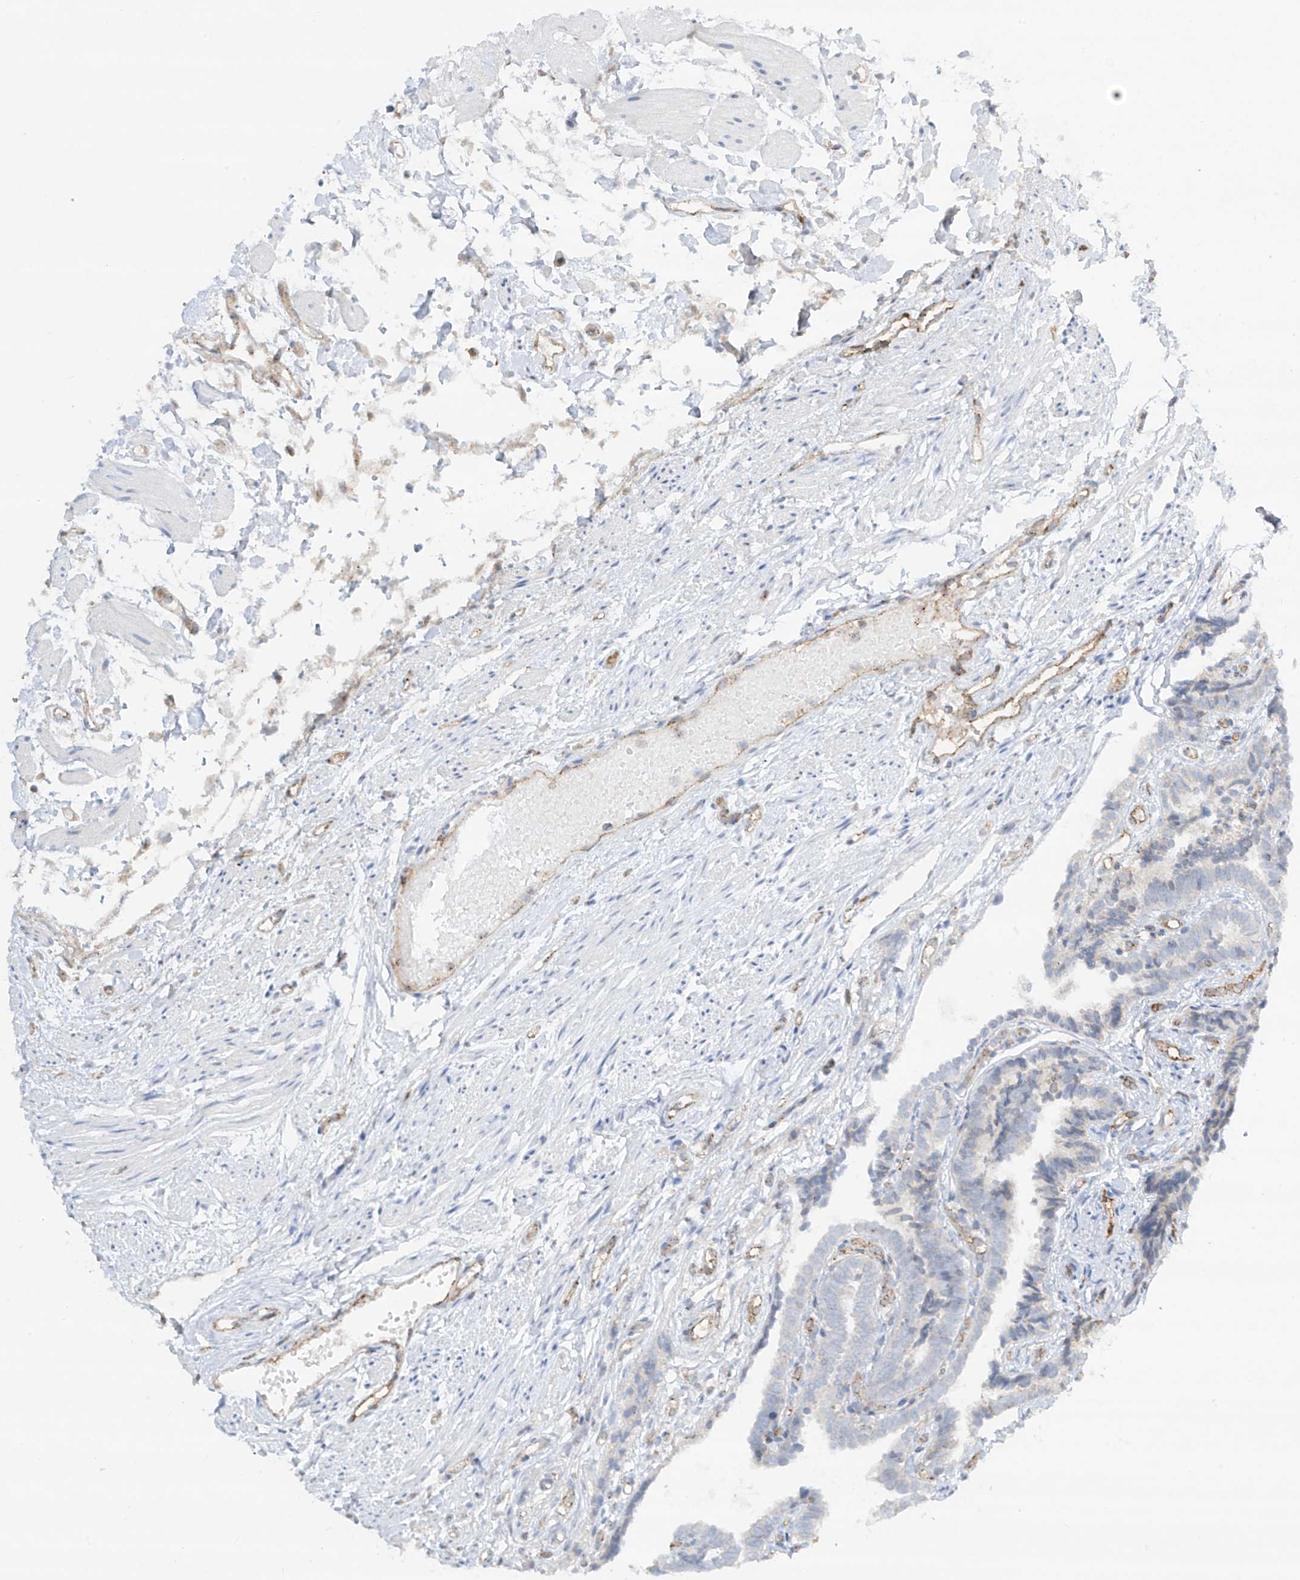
{"staining": {"intensity": "negative", "quantity": "none", "location": "none"}, "tissue": "fallopian tube", "cell_type": "Glandular cells", "image_type": "normal", "snomed": [{"axis": "morphology", "description": "Normal tissue, NOS"}, {"axis": "topography", "description": "Fallopian tube"}], "caption": "High power microscopy photomicrograph of an immunohistochemistry (IHC) histopathology image of normal fallopian tube, revealing no significant expression in glandular cells.", "gene": "HLA", "patient": {"sex": "female", "age": 39}}